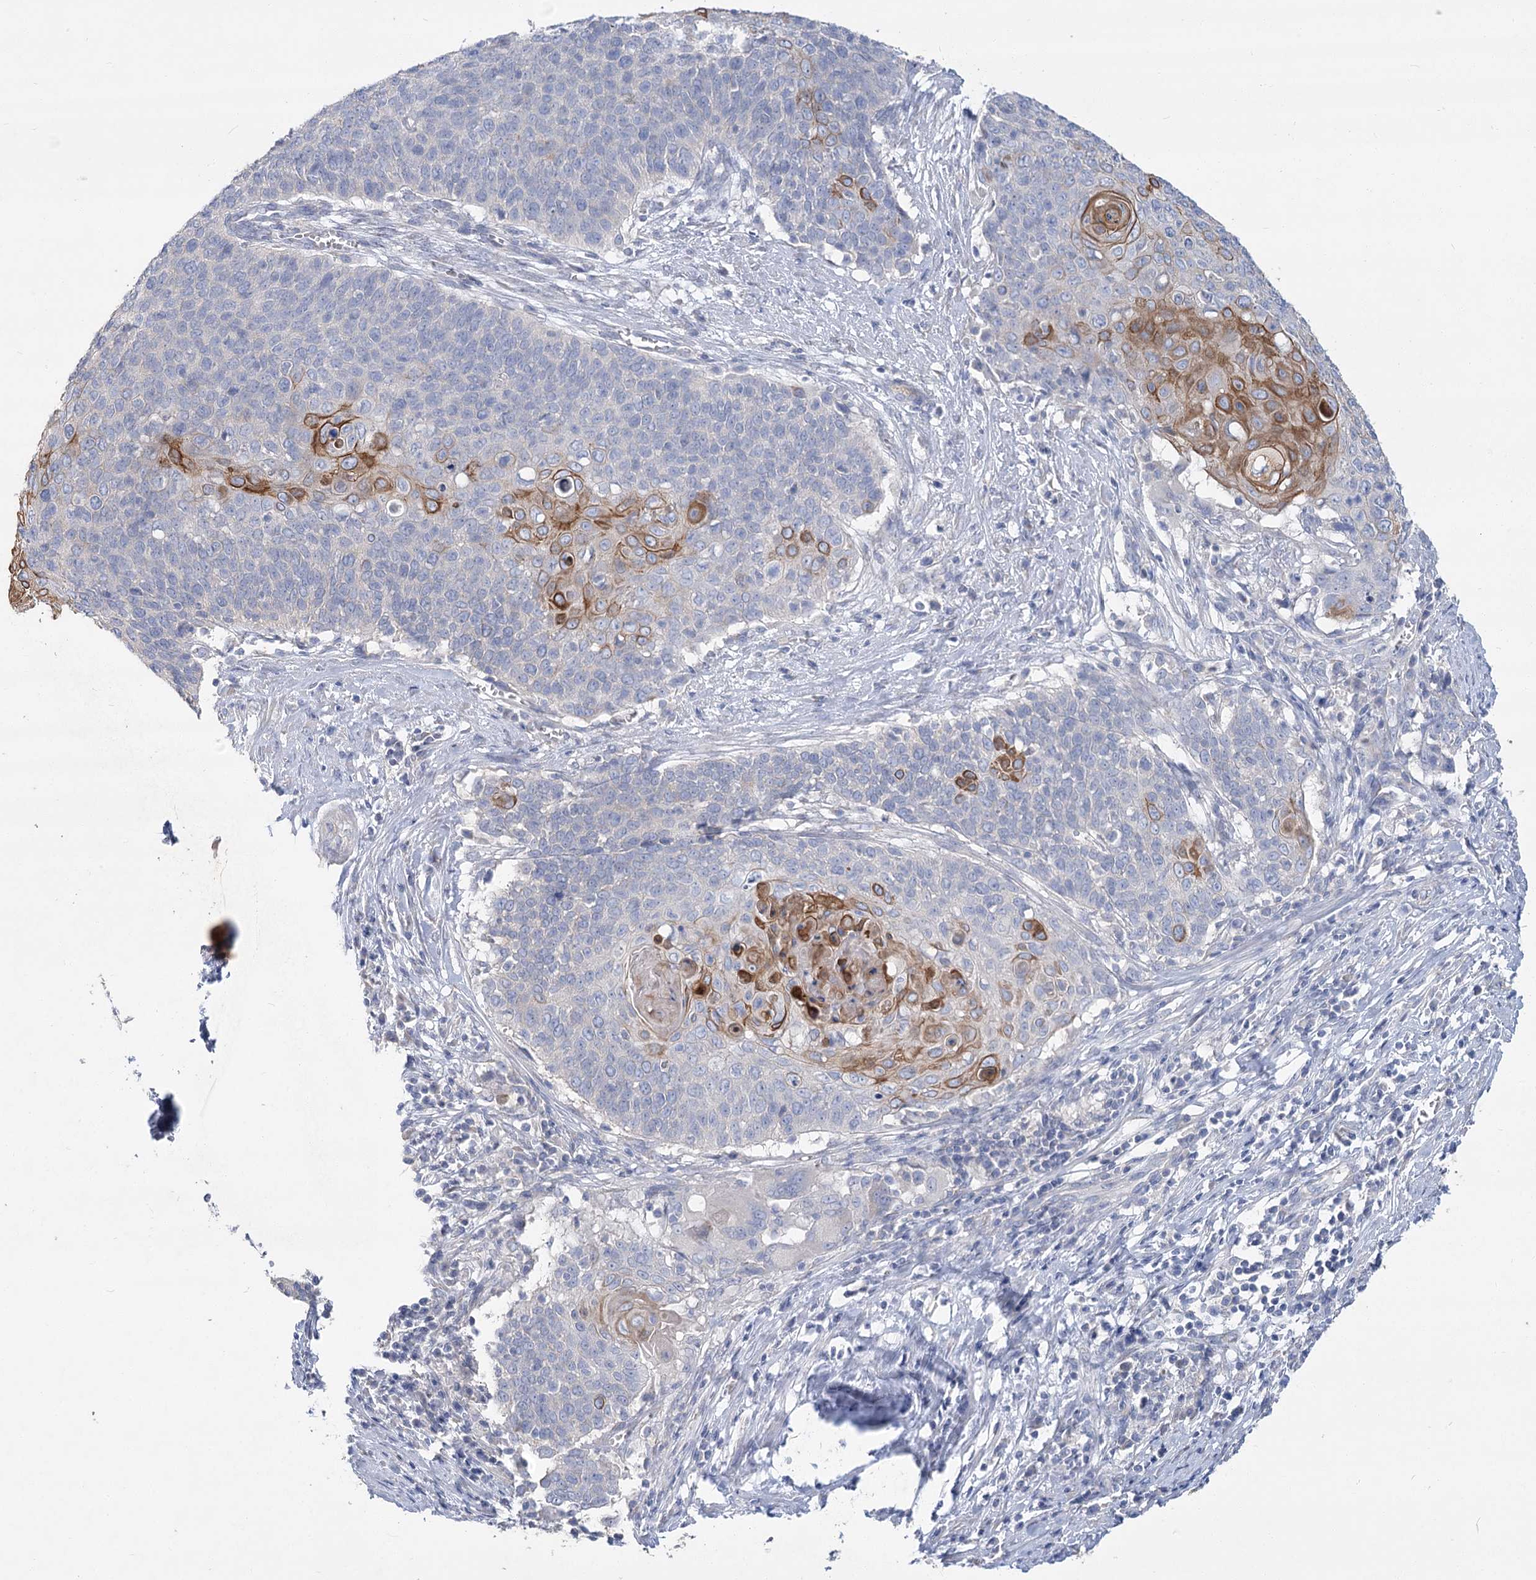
{"staining": {"intensity": "moderate", "quantity": "<25%", "location": "cytoplasmic/membranous"}, "tissue": "cervical cancer", "cell_type": "Tumor cells", "image_type": "cancer", "snomed": [{"axis": "morphology", "description": "Squamous cell carcinoma, NOS"}, {"axis": "topography", "description": "Cervix"}], "caption": "IHC (DAB) staining of cervical cancer exhibits moderate cytoplasmic/membranous protein expression in about <25% of tumor cells.", "gene": "SLC9A3", "patient": {"sex": "female", "age": 39}}